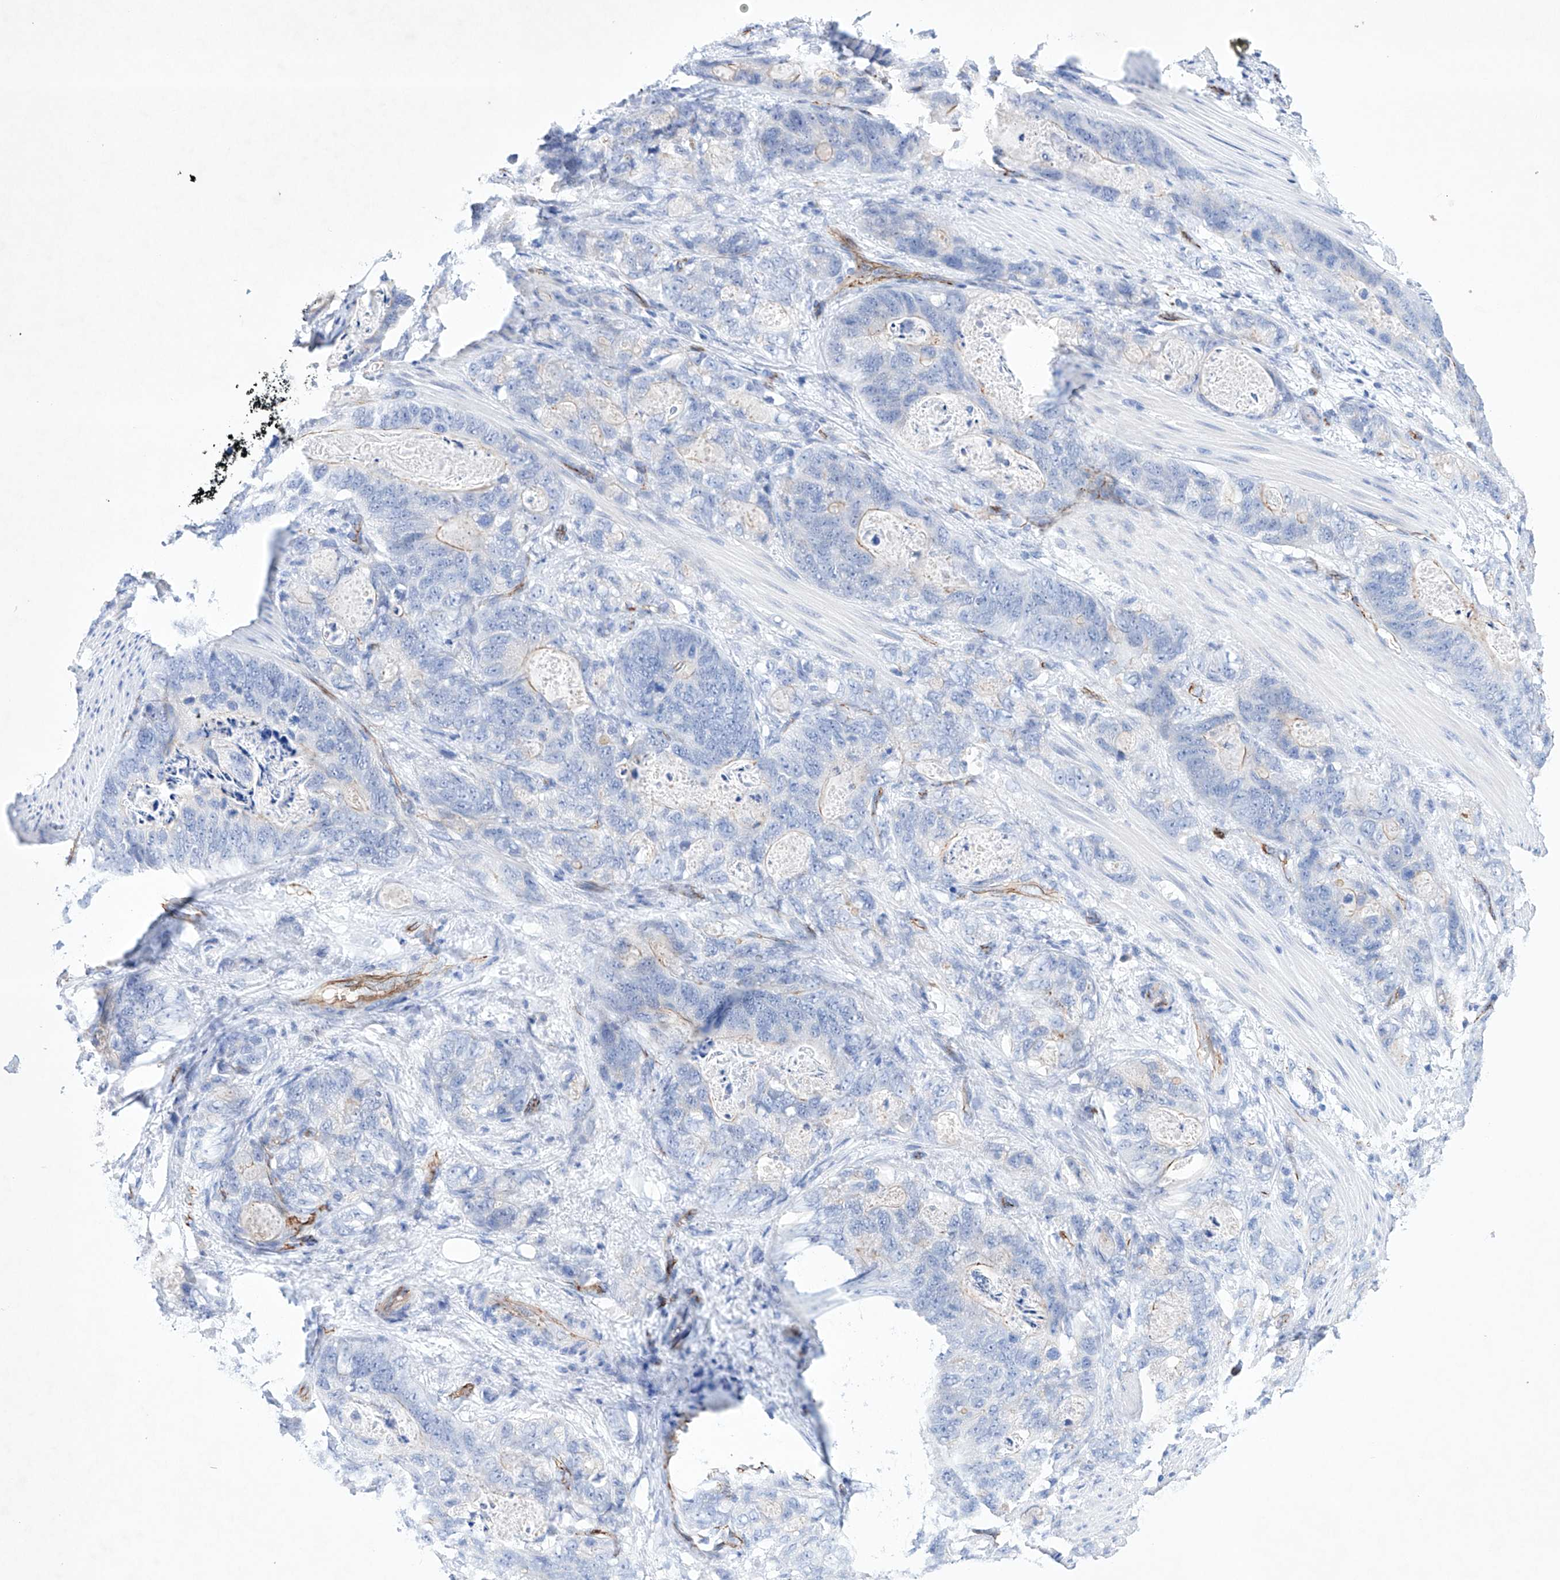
{"staining": {"intensity": "negative", "quantity": "none", "location": "none"}, "tissue": "stomach cancer", "cell_type": "Tumor cells", "image_type": "cancer", "snomed": [{"axis": "morphology", "description": "Normal tissue, NOS"}, {"axis": "morphology", "description": "Adenocarcinoma, NOS"}, {"axis": "topography", "description": "Stomach"}], "caption": "A micrograph of human stomach cancer (adenocarcinoma) is negative for staining in tumor cells.", "gene": "ETV7", "patient": {"sex": "female", "age": 89}}